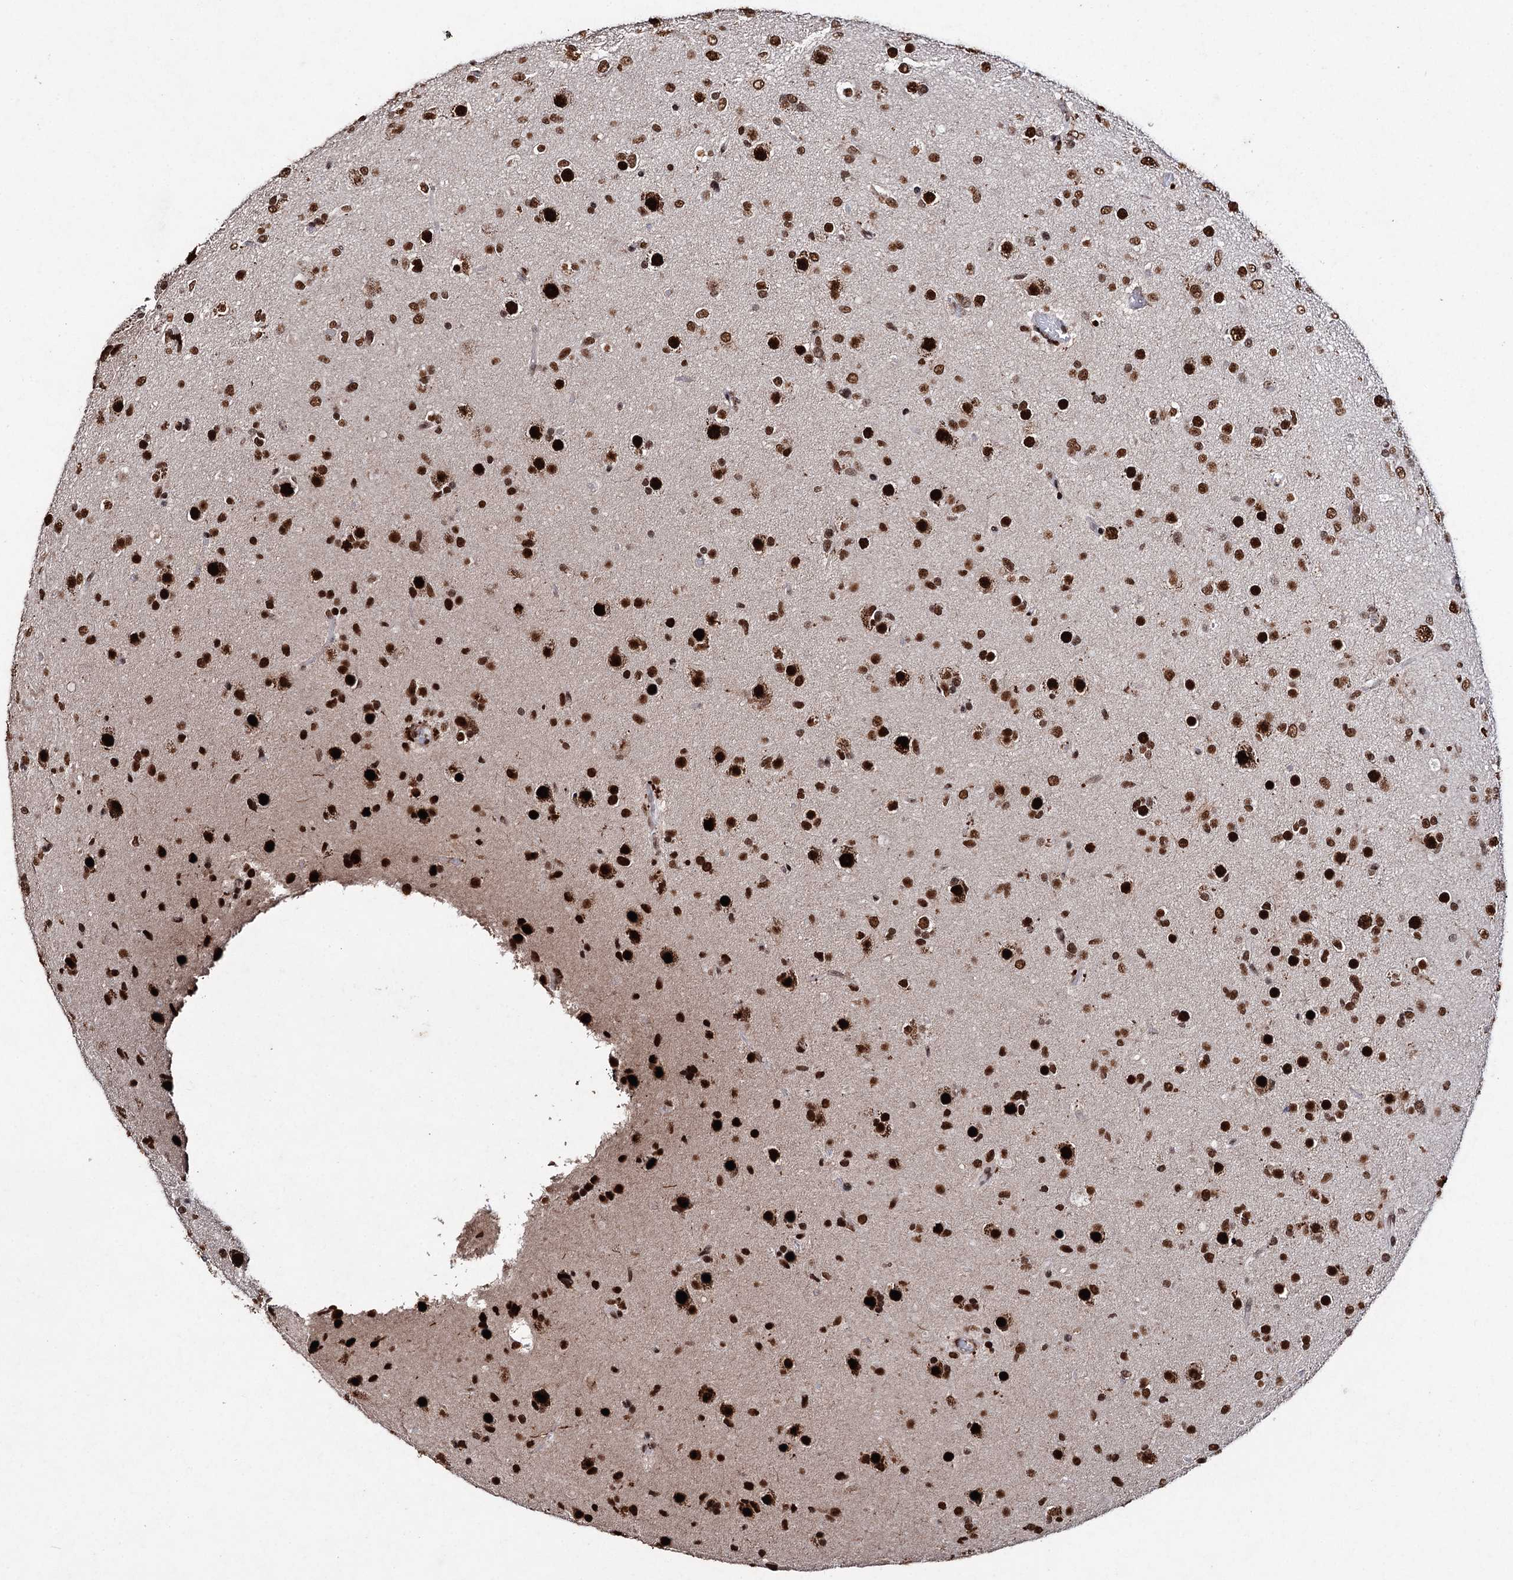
{"staining": {"intensity": "strong", "quantity": ">75%", "location": "nuclear"}, "tissue": "glioma", "cell_type": "Tumor cells", "image_type": "cancer", "snomed": [{"axis": "morphology", "description": "Glioma, malignant, Low grade"}, {"axis": "topography", "description": "Brain"}], "caption": "Glioma stained for a protein shows strong nuclear positivity in tumor cells. Nuclei are stained in blue.", "gene": "MATR3", "patient": {"sex": "male", "age": 65}}